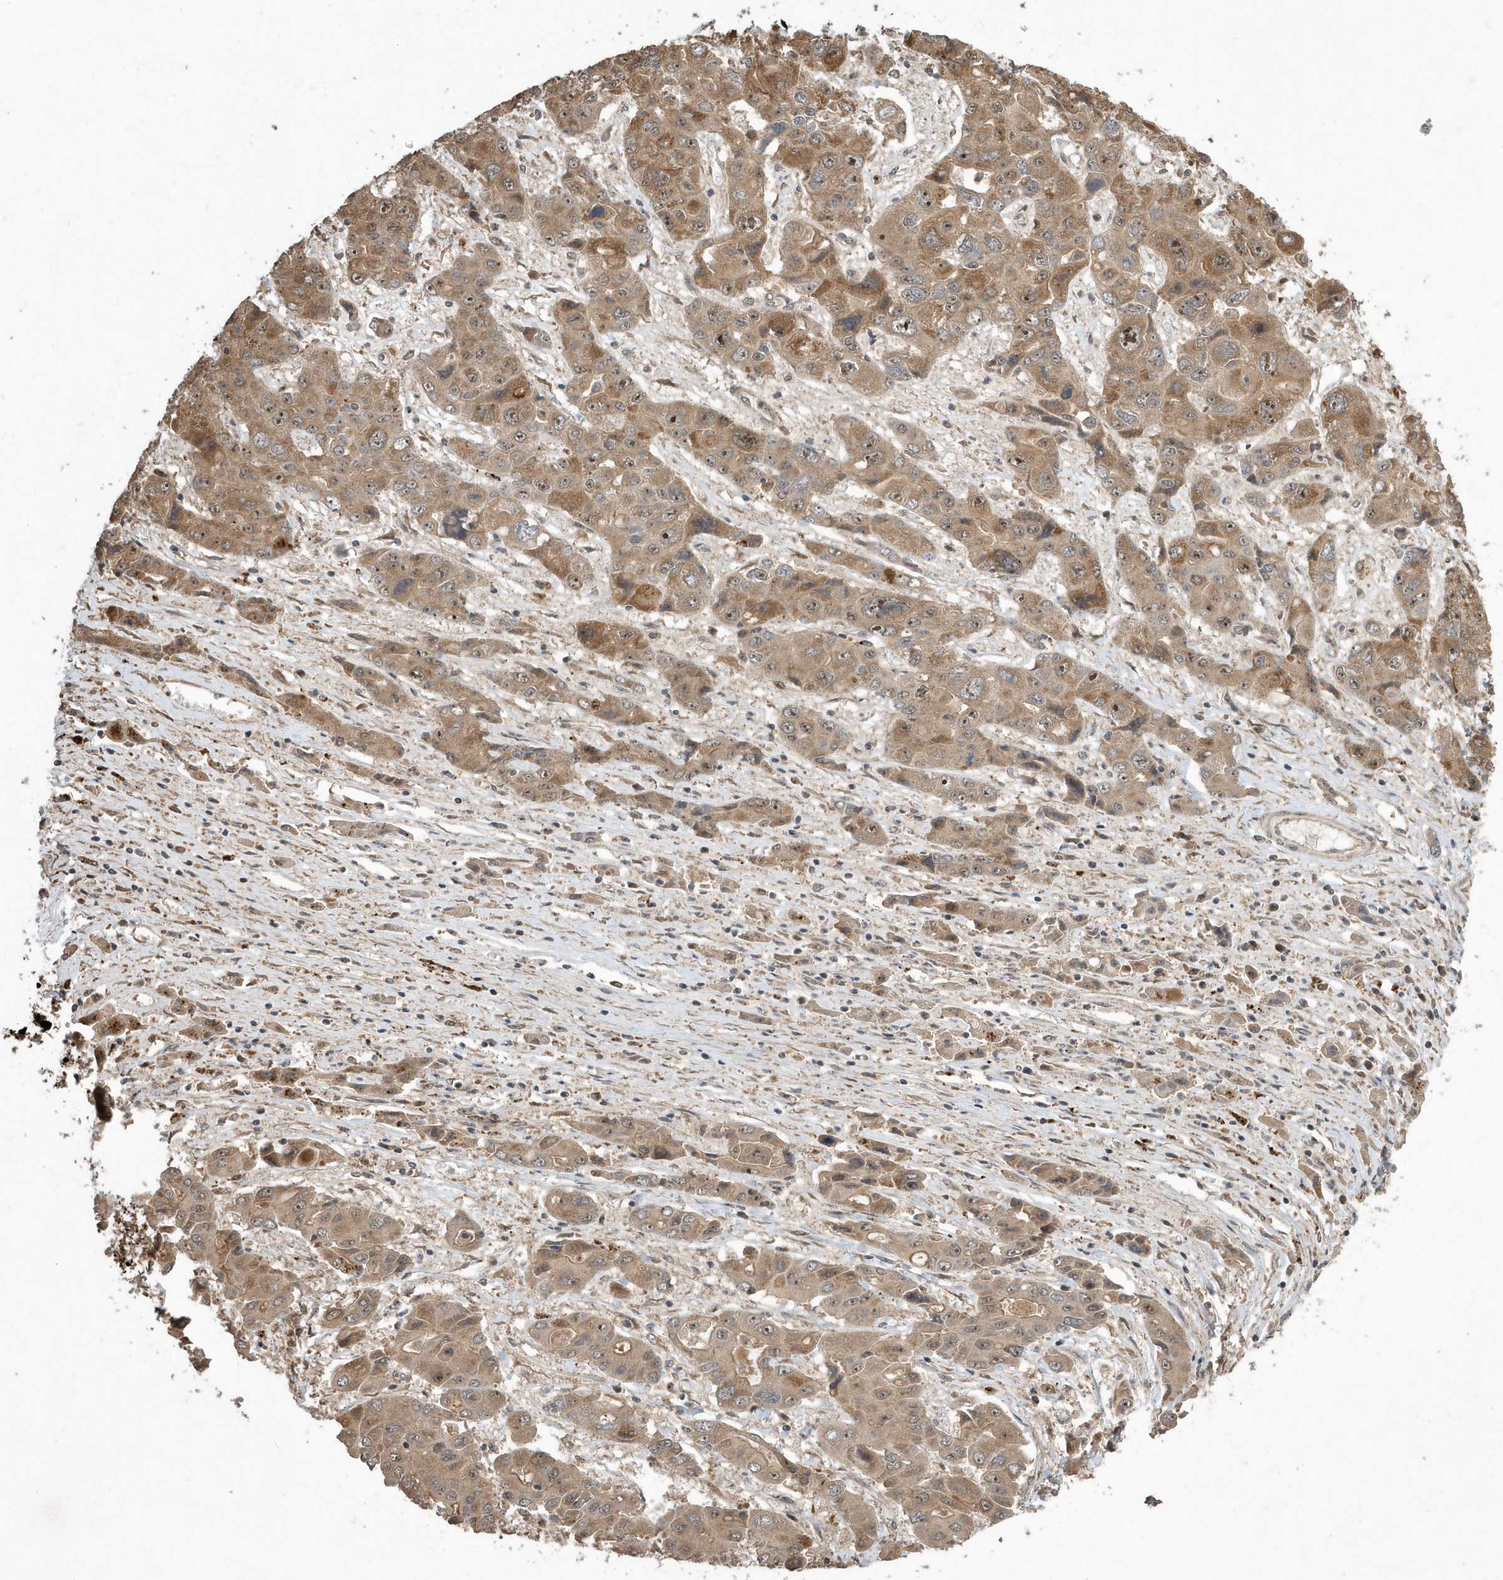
{"staining": {"intensity": "moderate", "quantity": ">75%", "location": "cytoplasmic/membranous,nuclear"}, "tissue": "liver cancer", "cell_type": "Tumor cells", "image_type": "cancer", "snomed": [{"axis": "morphology", "description": "Cholangiocarcinoma"}, {"axis": "topography", "description": "Liver"}], "caption": "The micrograph displays a brown stain indicating the presence of a protein in the cytoplasmic/membranous and nuclear of tumor cells in cholangiocarcinoma (liver).", "gene": "WASHC5", "patient": {"sex": "male", "age": 67}}